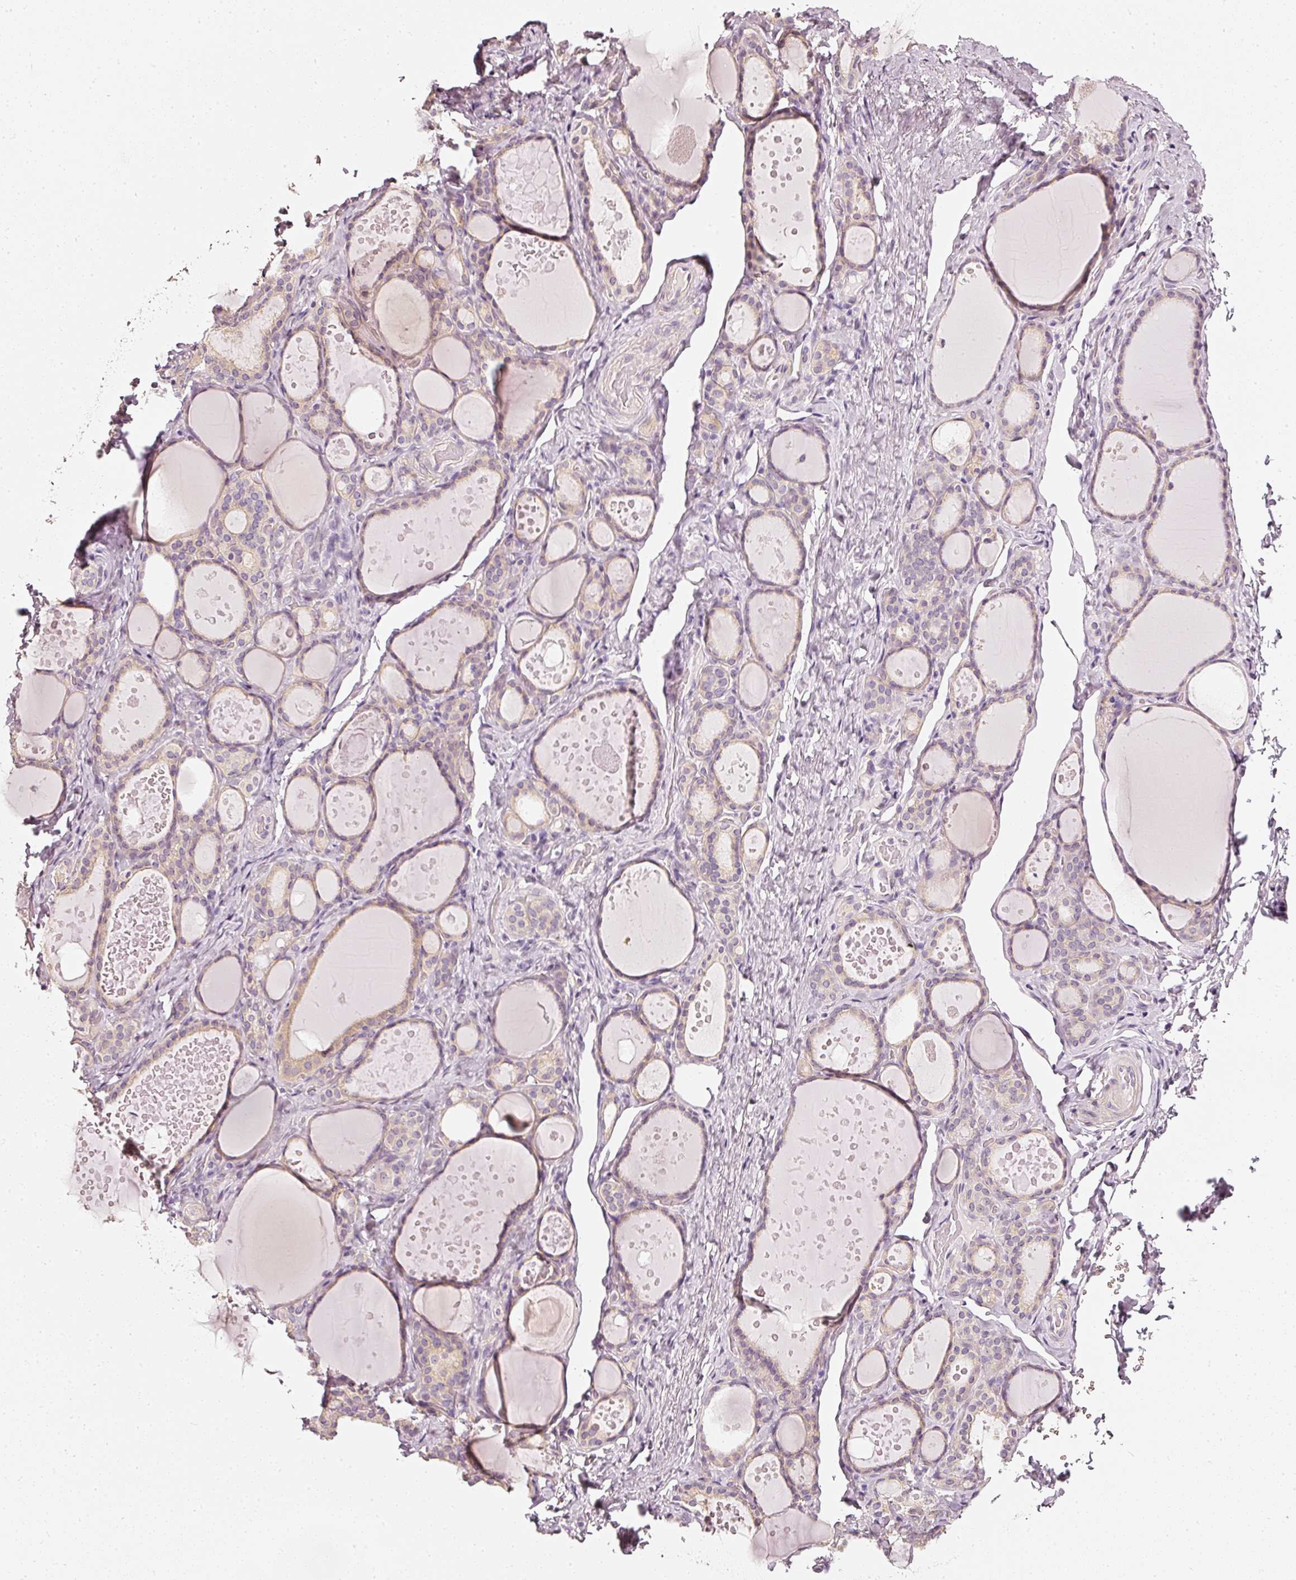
{"staining": {"intensity": "weak", "quantity": "25%-75%", "location": "cytoplasmic/membranous"}, "tissue": "thyroid gland", "cell_type": "Glandular cells", "image_type": "normal", "snomed": [{"axis": "morphology", "description": "Normal tissue, NOS"}, {"axis": "topography", "description": "Thyroid gland"}], "caption": "IHC staining of normal thyroid gland, which shows low levels of weak cytoplasmic/membranous staining in about 25%-75% of glandular cells indicating weak cytoplasmic/membranous protein staining. The staining was performed using DAB (3,3'-diaminobenzidine) (brown) for protein detection and nuclei were counterstained in hematoxylin (blue).", "gene": "CNP", "patient": {"sex": "female", "age": 46}}